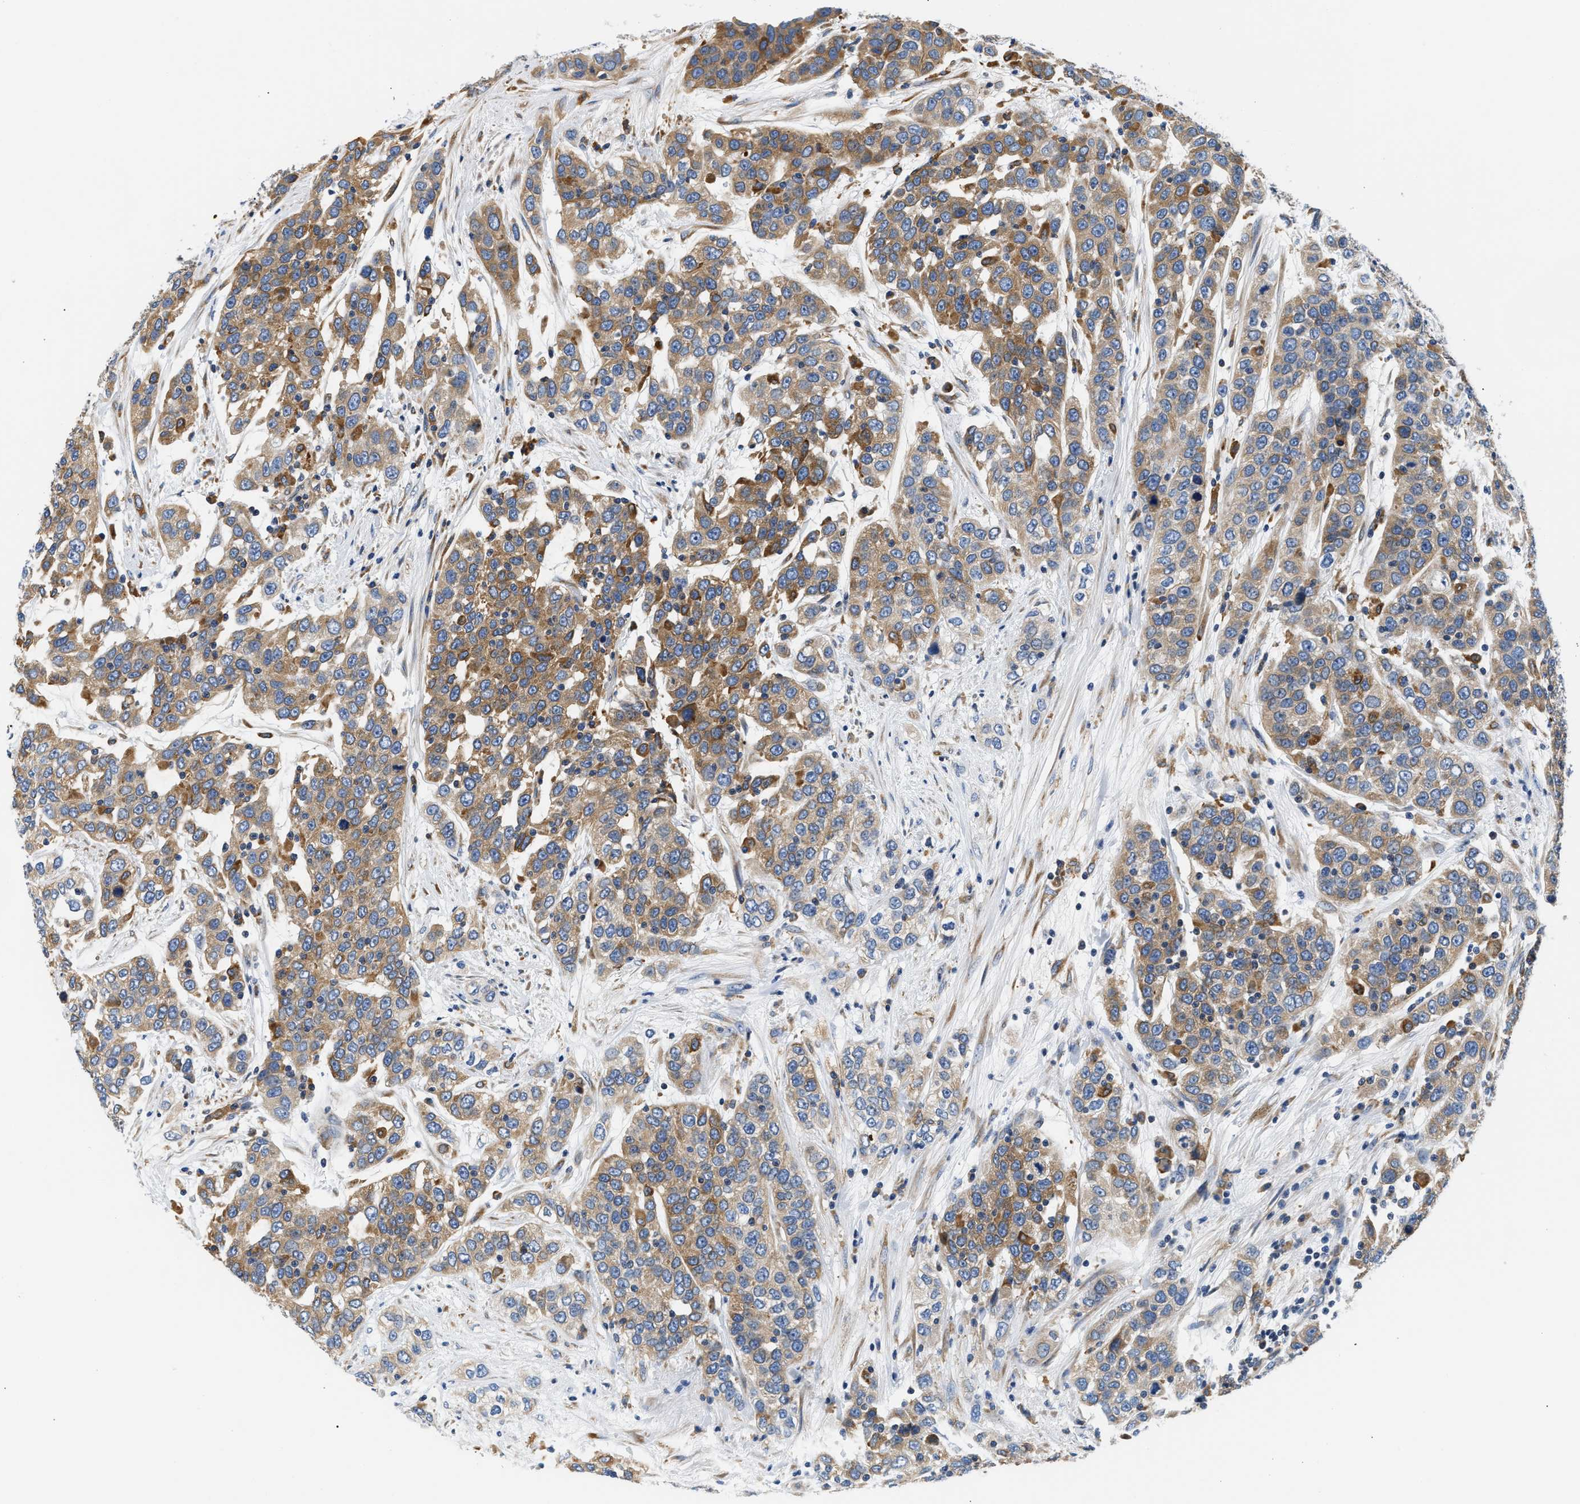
{"staining": {"intensity": "moderate", "quantity": ">75%", "location": "cytoplasmic/membranous"}, "tissue": "urothelial cancer", "cell_type": "Tumor cells", "image_type": "cancer", "snomed": [{"axis": "morphology", "description": "Urothelial carcinoma, High grade"}, {"axis": "topography", "description": "Urinary bladder"}], "caption": "Moderate cytoplasmic/membranous staining is appreciated in approximately >75% of tumor cells in urothelial carcinoma (high-grade).", "gene": "HDHD3", "patient": {"sex": "female", "age": 80}}